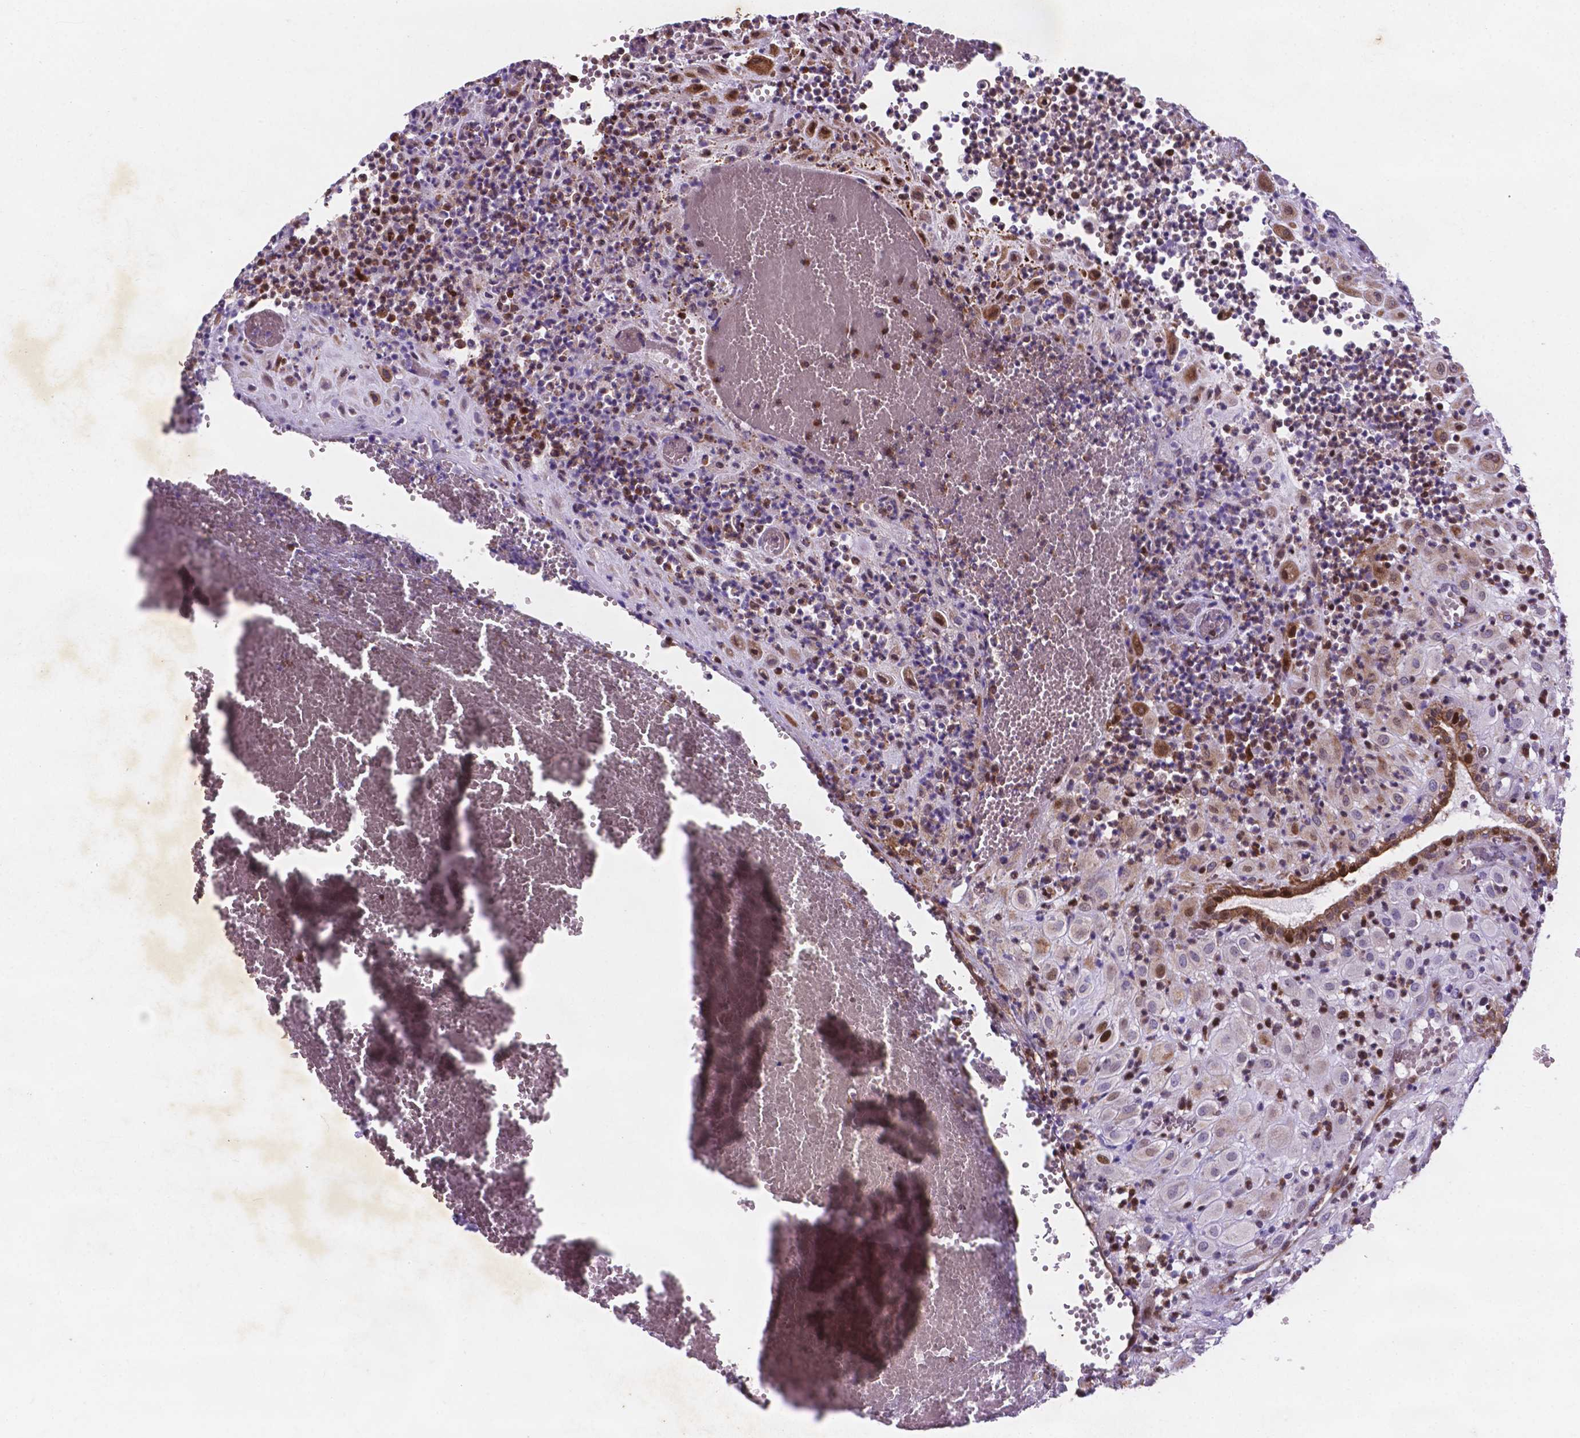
{"staining": {"intensity": "moderate", "quantity": "<25%", "location": "nuclear"}, "tissue": "placenta", "cell_type": "Decidual cells", "image_type": "normal", "snomed": [{"axis": "morphology", "description": "Normal tissue, NOS"}, {"axis": "topography", "description": "Placenta"}], "caption": "A high-resolution micrograph shows immunohistochemistry (IHC) staining of normal placenta, which reveals moderate nuclear expression in about <25% of decidual cells.", "gene": "TM4SF20", "patient": {"sex": "female", "age": 24}}